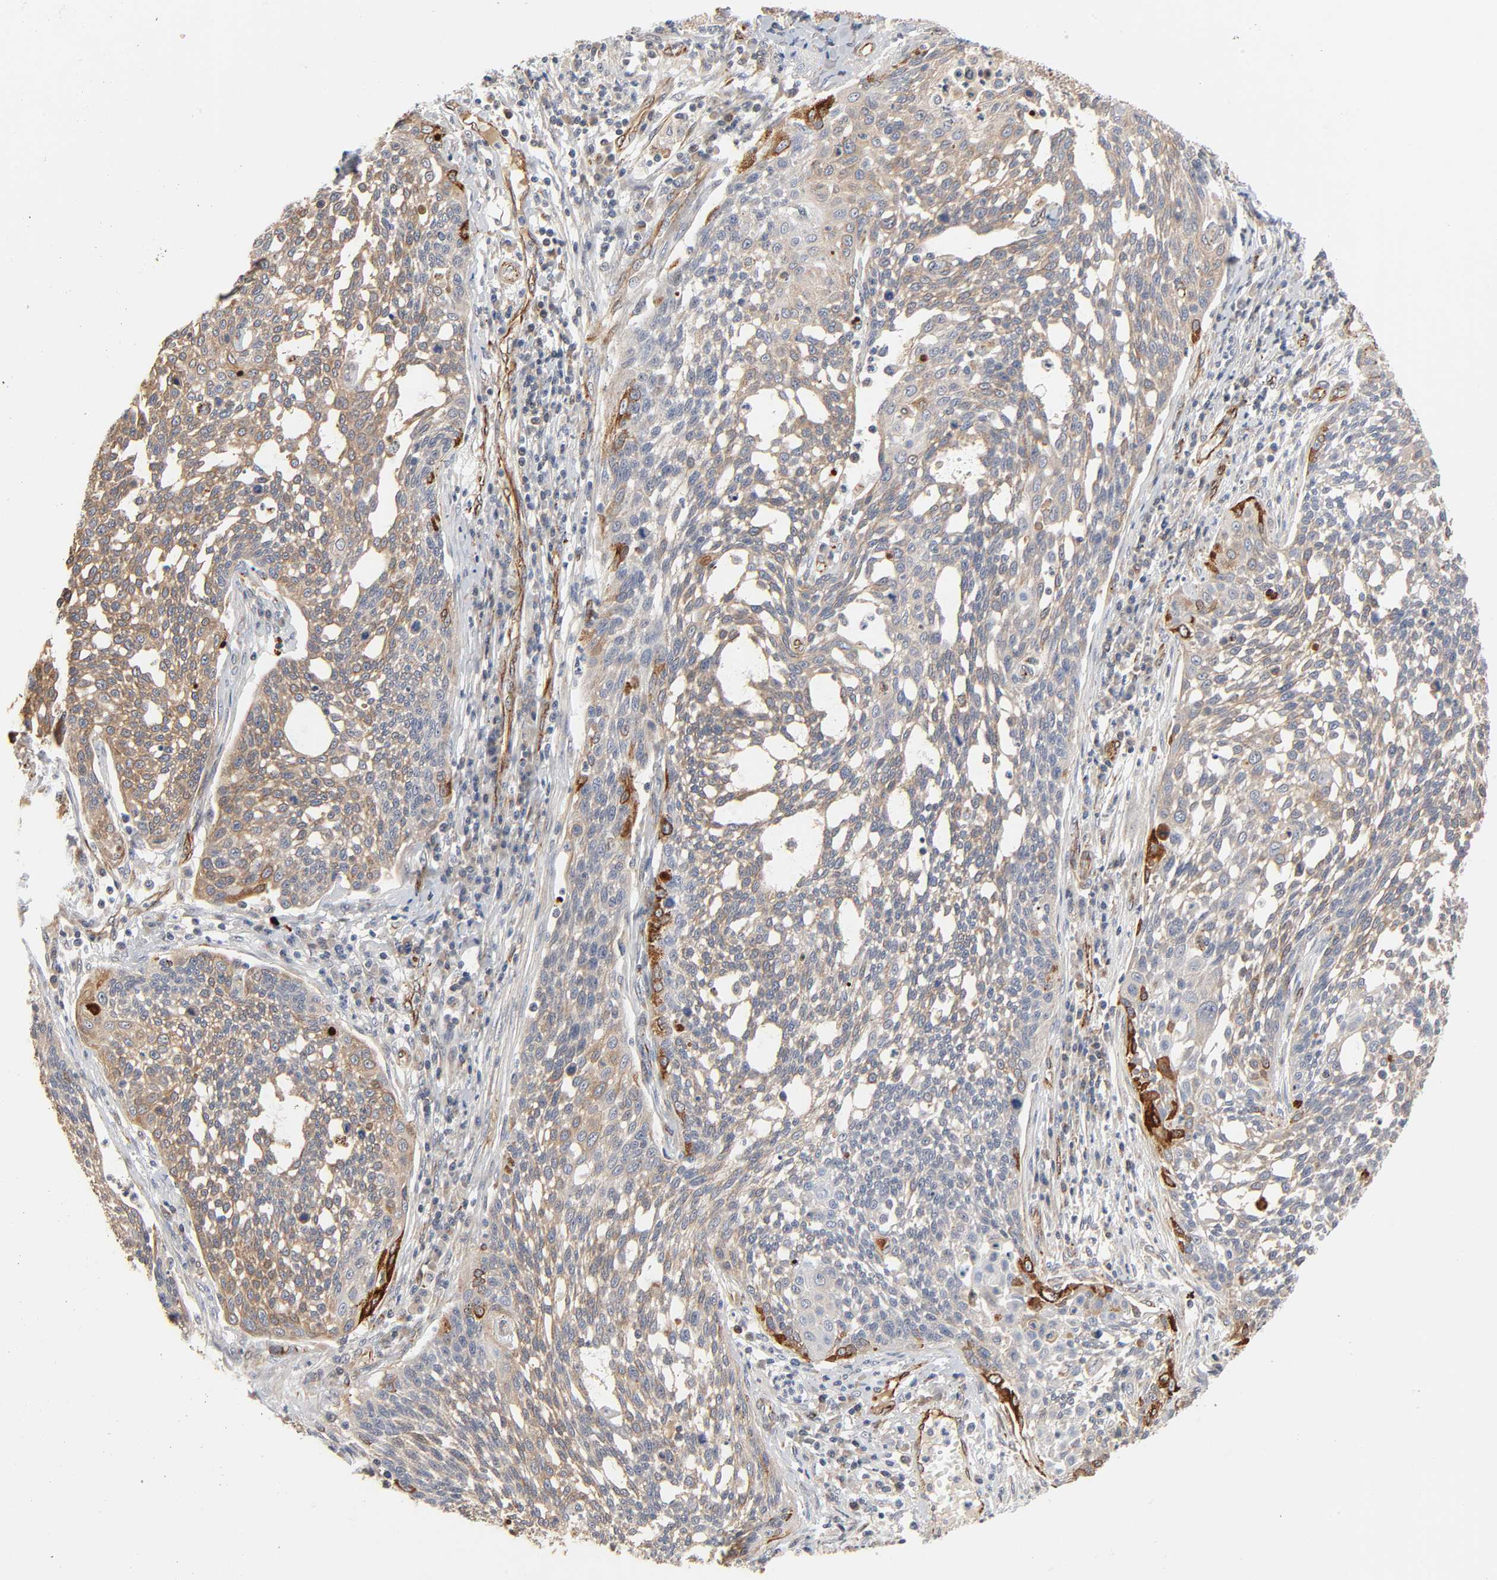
{"staining": {"intensity": "moderate", "quantity": ">75%", "location": "cytoplasmic/membranous"}, "tissue": "cervical cancer", "cell_type": "Tumor cells", "image_type": "cancer", "snomed": [{"axis": "morphology", "description": "Squamous cell carcinoma, NOS"}, {"axis": "topography", "description": "Cervix"}], "caption": "High-power microscopy captured an immunohistochemistry image of cervical cancer (squamous cell carcinoma), revealing moderate cytoplasmic/membranous positivity in about >75% of tumor cells.", "gene": "REEP6", "patient": {"sex": "female", "age": 34}}